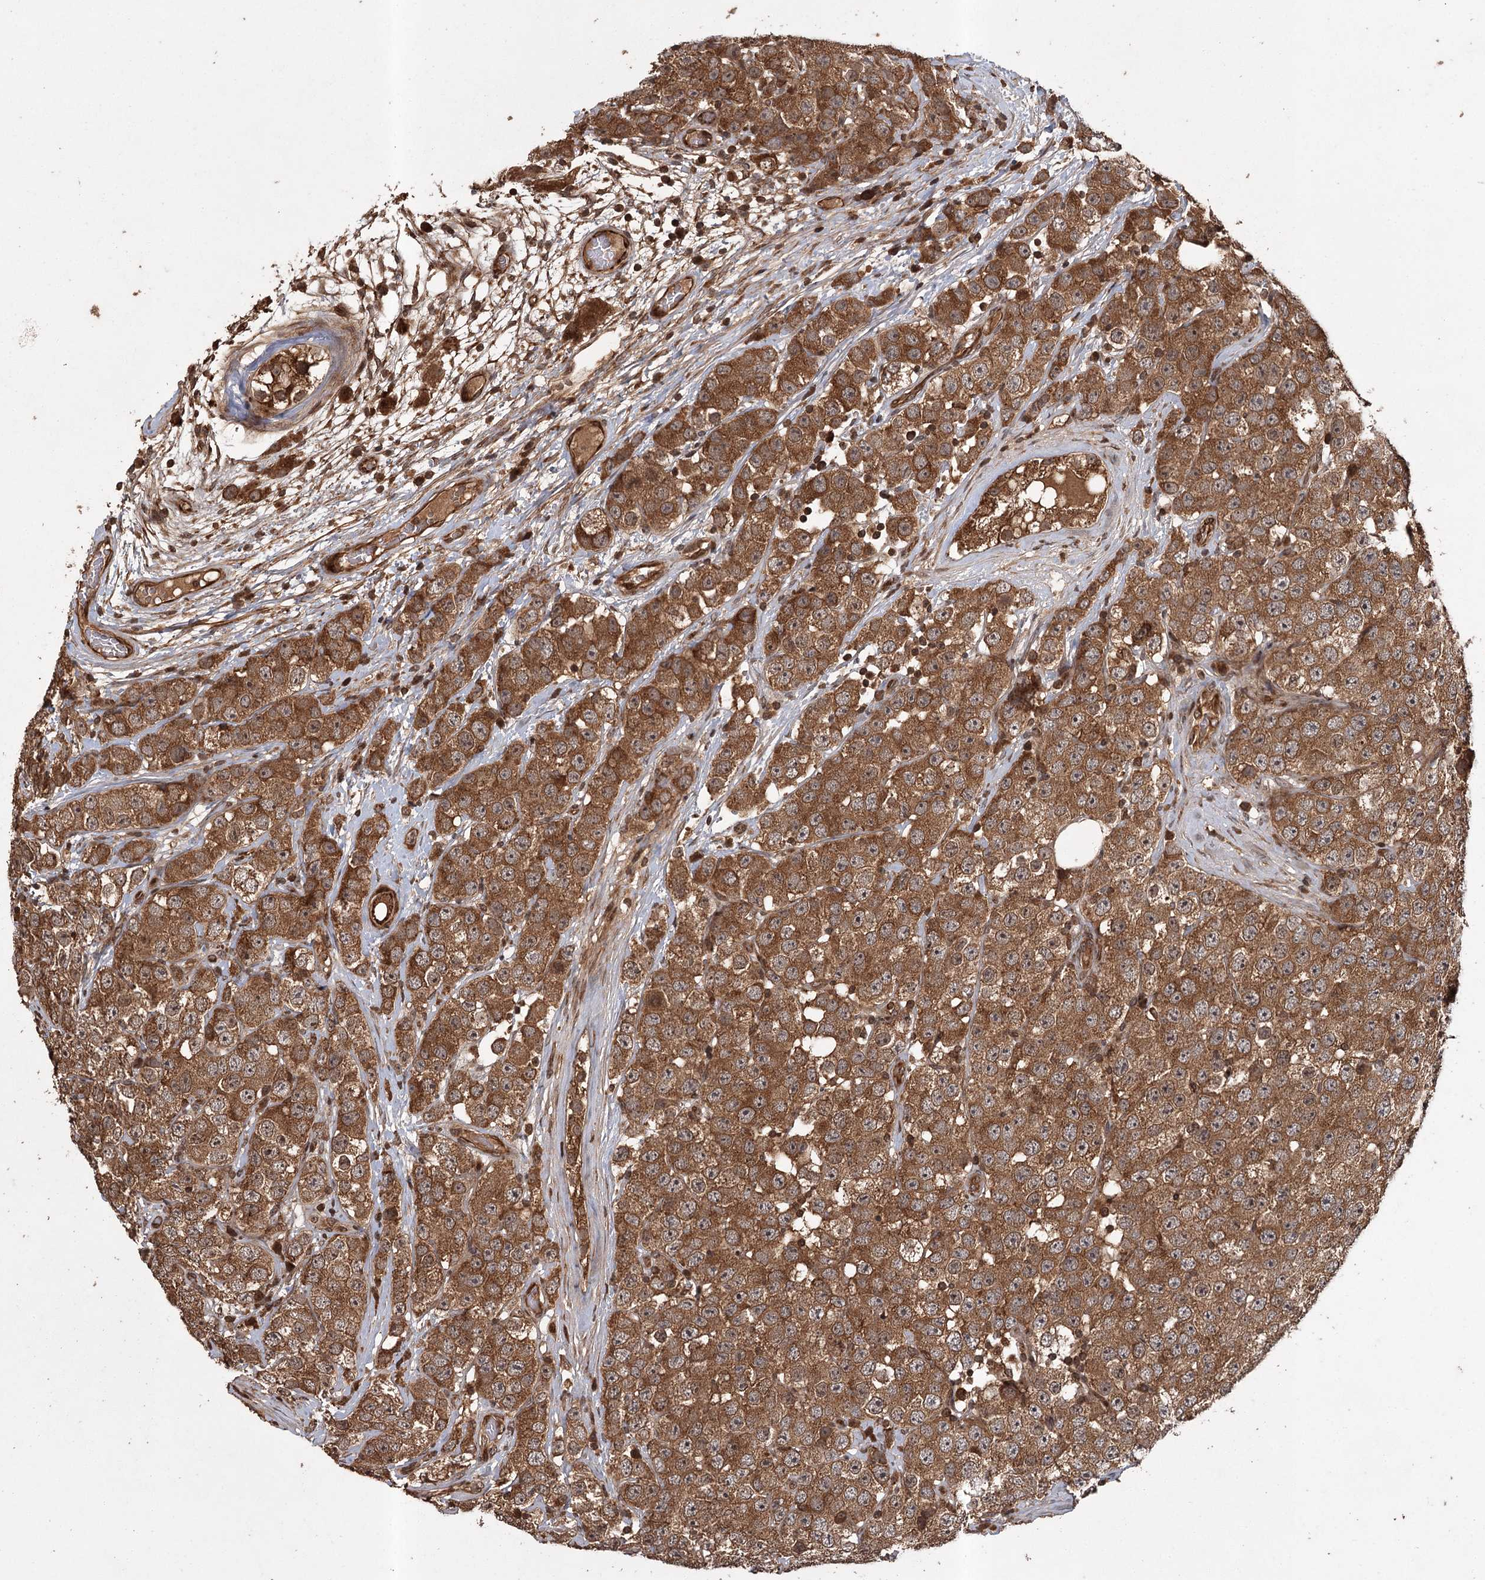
{"staining": {"intensity": "strong", "quantity": ">75%", "location": "cytoplasmic/membranous"}, "tissue": "testis cancer", "cell_type": "Tumor cells", "image_type": "cancer", "snomed": [{"axis": "morphology", "description": "Seminoma, NOS"}, {"axis": "topography", "description": "Testis"}], "caption": "The immunohistochemical stain labels strong cytoplasmic/membranous expression in tumor cells of testis seminoma tissue. (IHC, brightfield microscopy, high magnification).", "gene": "RPAP3", "patient": {"sex": "male", "age": 28}}